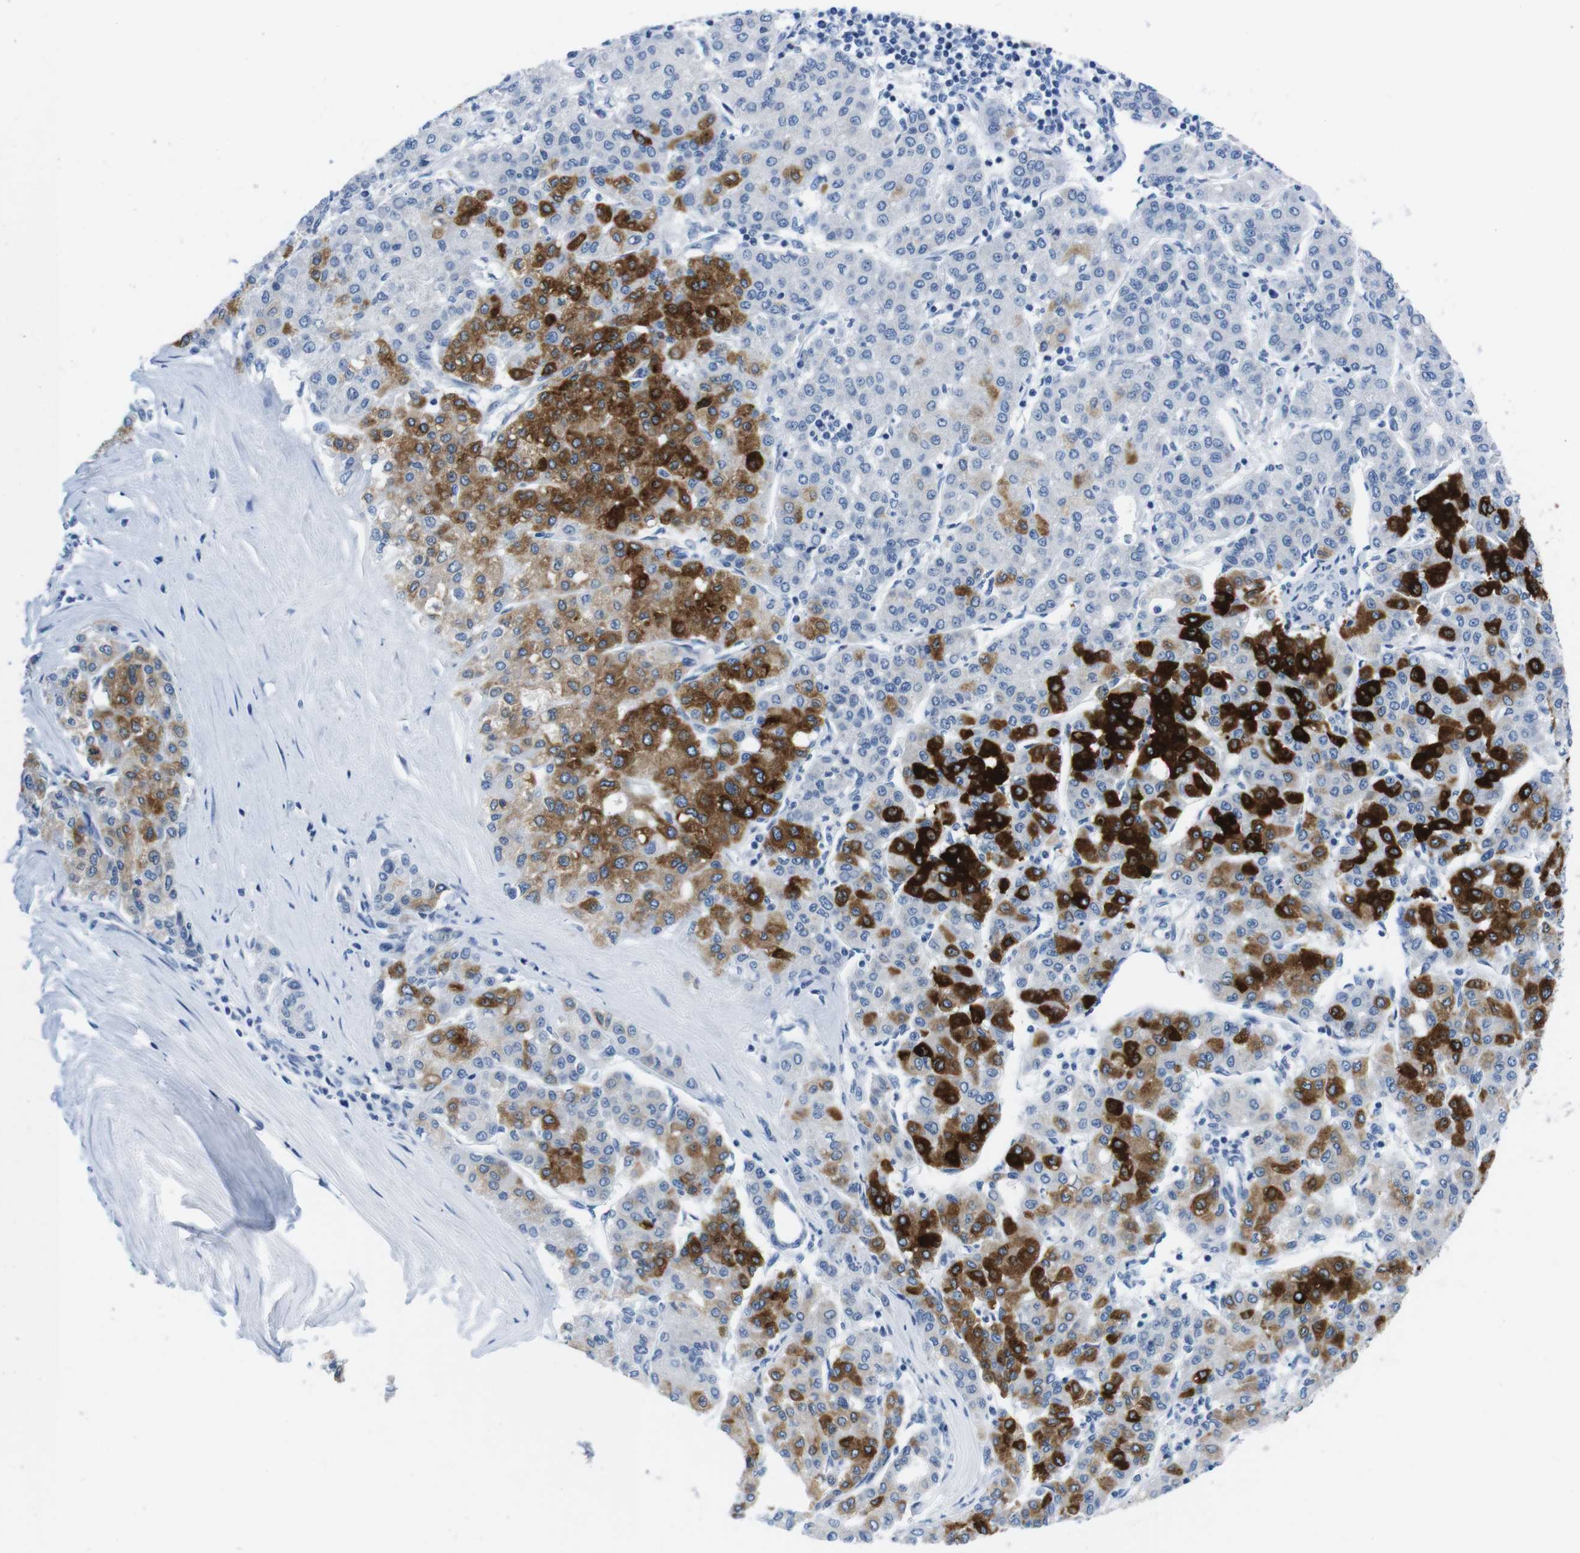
{"staining": {"intensity": "strong", "quantity": ">75%", "location": "cytoplasmic/membranous"}, "tissue": "liver cancer", "cell_type": "Tumor cells", "image_type": "cancer", "snomed": [{"axis": "morphology", "description": "Carcinoma, Hepatocellular, NOS"}, {"axis": "topography", "description": "Liver"}], "caption": "Tumor cells display high levels of strong cytoplasmic/membranous staining in approximately >75% of cells in human hepatocellular carcinoma (liver).", "gene": "CYP2C9", "patient": {"sex": "male", "age": 65}}